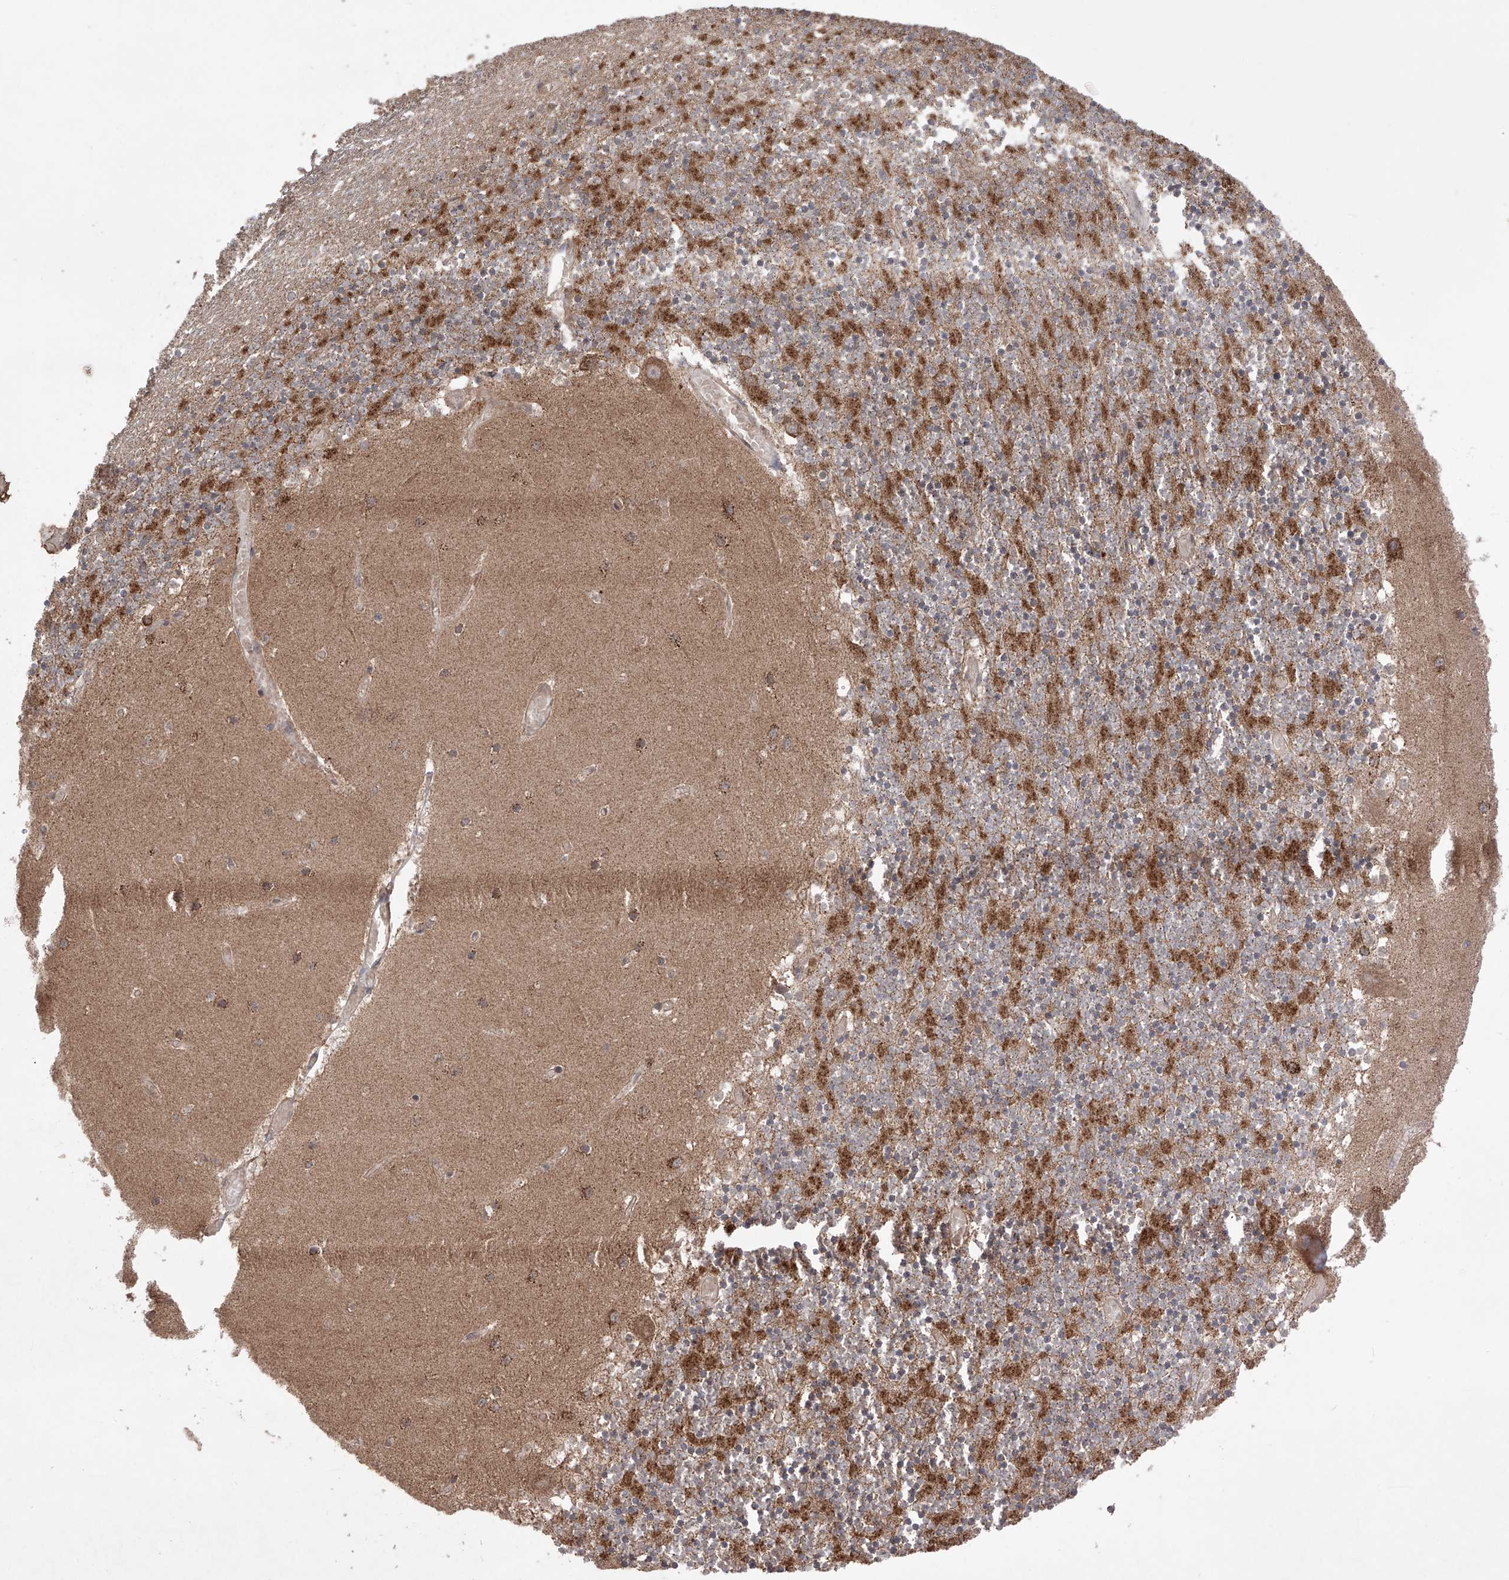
{"staining": {"intensity": "strong", "quantity": "<25%", "location": "cytoplasmic/membranous"}, "tissue": "cerebellum", "cell_type": "Cells in granular layer", "image_type": "normal", "snomed": [{"axis": "morphology", "description": "Normal tissue, NOS"}, {"axis": "topography", "description": "Cerebellum"}], "caption": "Cerebellum stained with a protein marker displays strong staining in cells in granular layer.", "gene": "SDHAF4", "patient": {"sex": "female", "age": 28}}